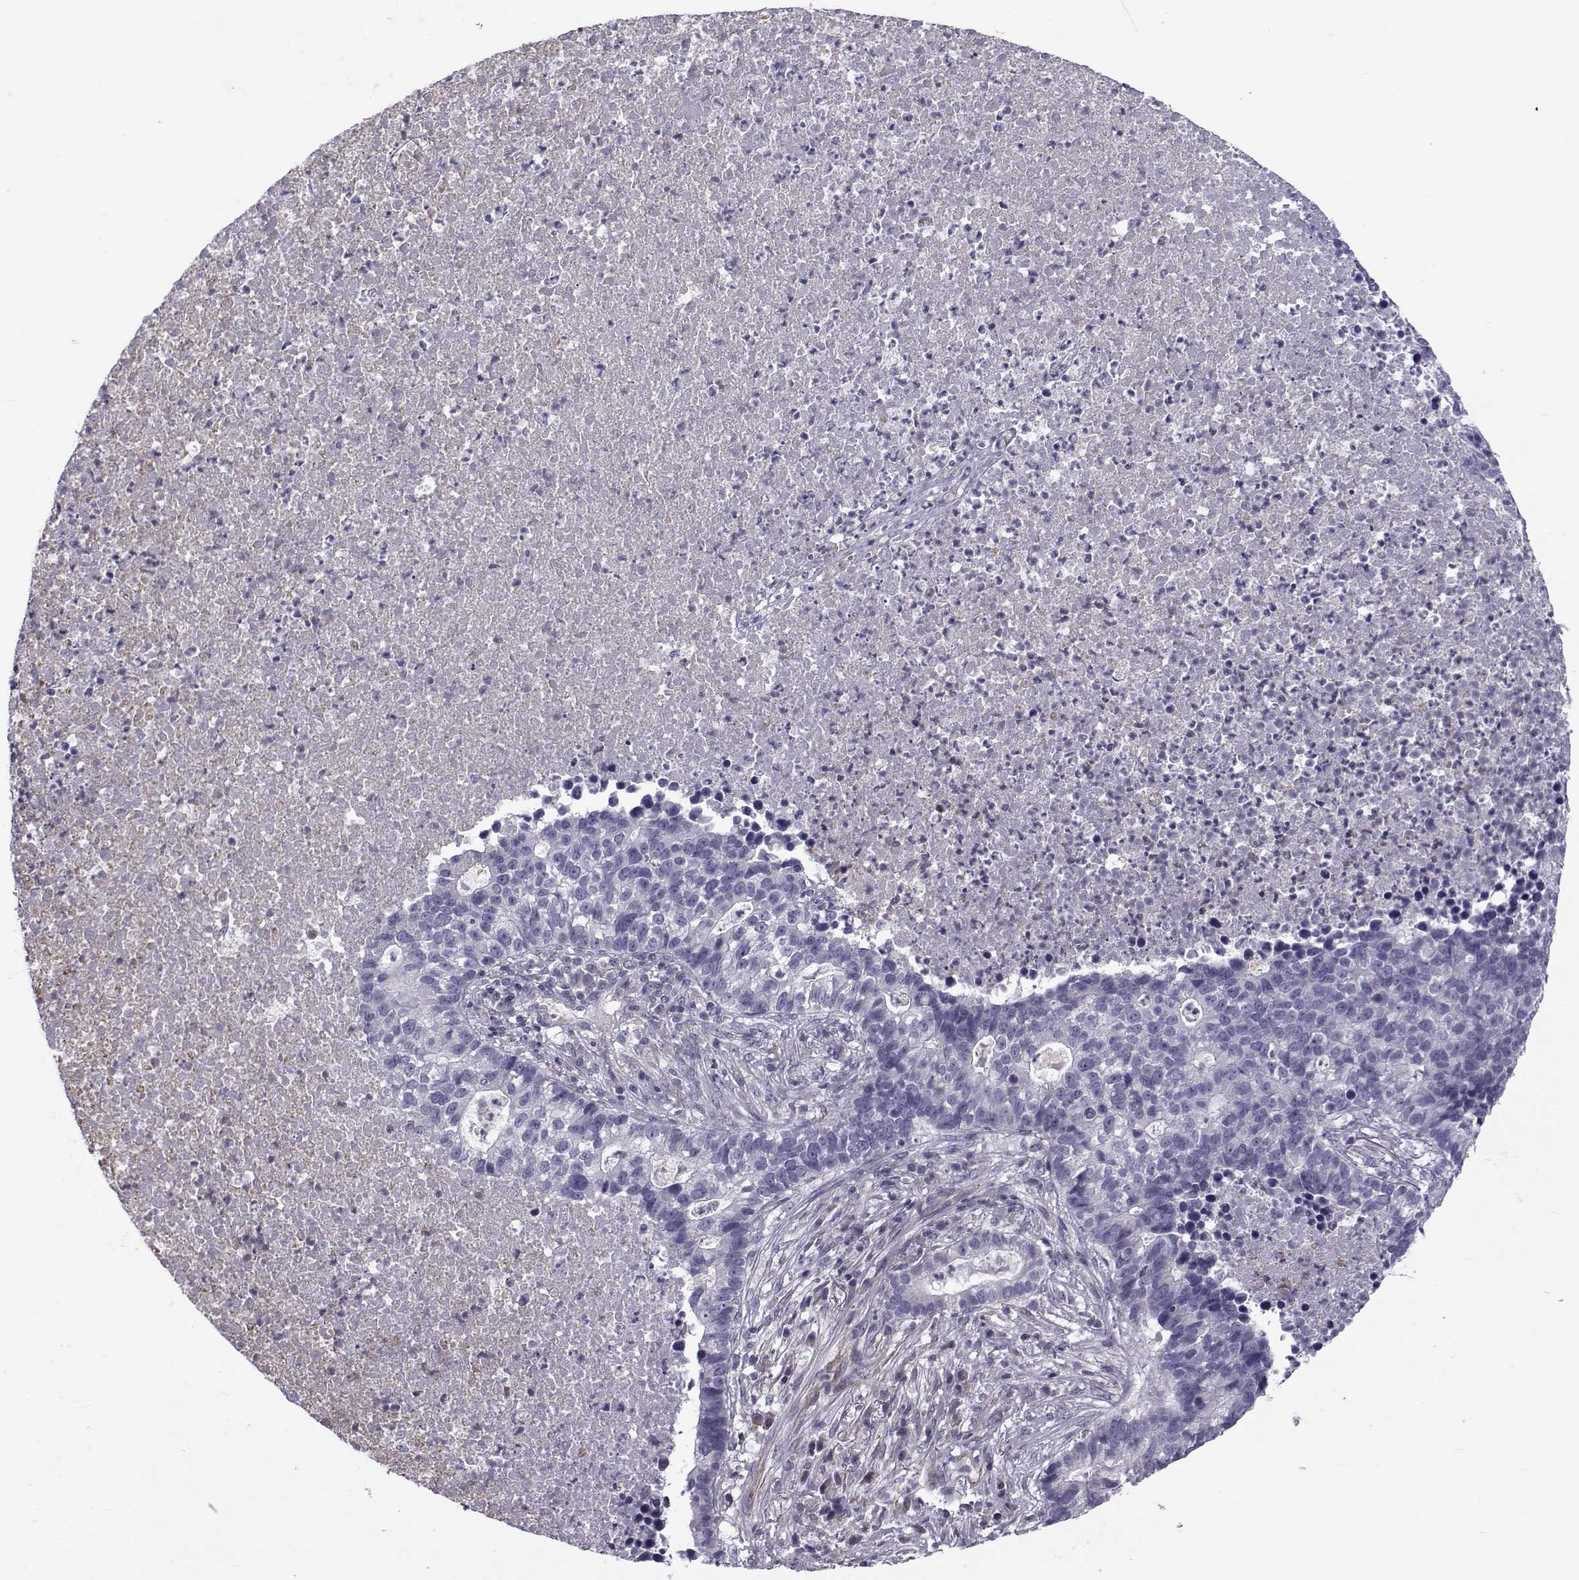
{"staining": {"intensity": "negative", "quantity": "none", "location": "none"}, "tissue": "lung cancer", "cell_type": "Tumor cells", "image_type": "cancer", "snomed": [{"axis": "morphology", "description": "Adenocarcinoma, NOS"}, {"axis": "topography", "description": "Lung"}], "caption": "Tumor cells are negative for protein expression in human lung cancer.", "gene": "LRRC27", "patient": {"sex": "male", "age": 57}}